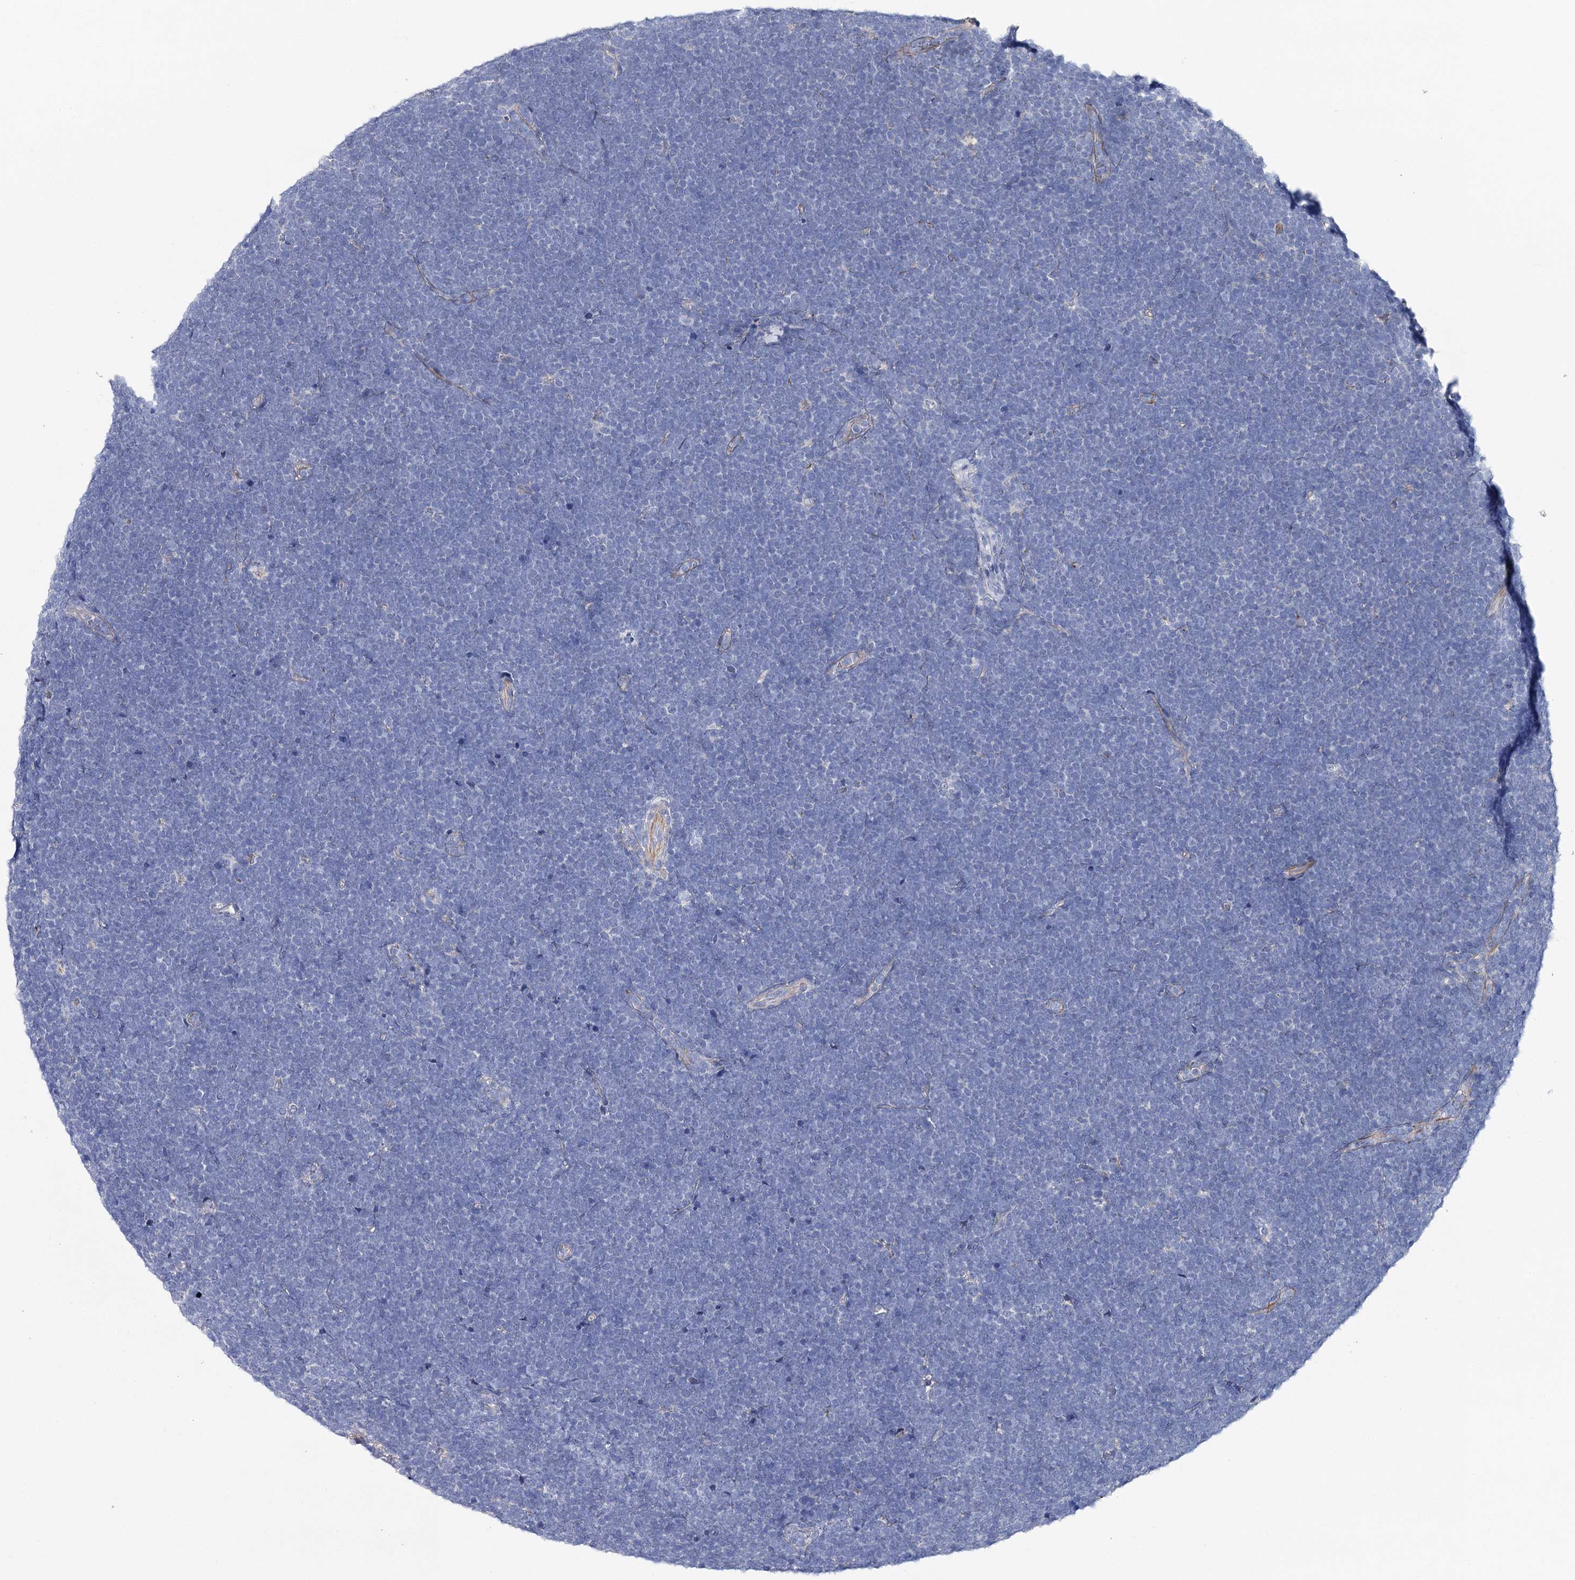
{"staining": {"intensity": "negative", "quantity": "none", "location": "none"}, "tissue": "lymphoma", "cell_type": "Tumor cells", "image_type": "cancer", "snomed": [{"axis": "morphology", "description": "Malignant lymphoma, non-Hodgkin's type, High grade"}, {"axis": "topography", "description": "Lymph node"}], "caption": "DAB immunohistochemical staining of high-grade malignant lymphoma, non-Hodgkin's type reveals no significant staining in tumor cells.", "gene": "EPYC", "patient": {"sex": "male", "age": 13}}